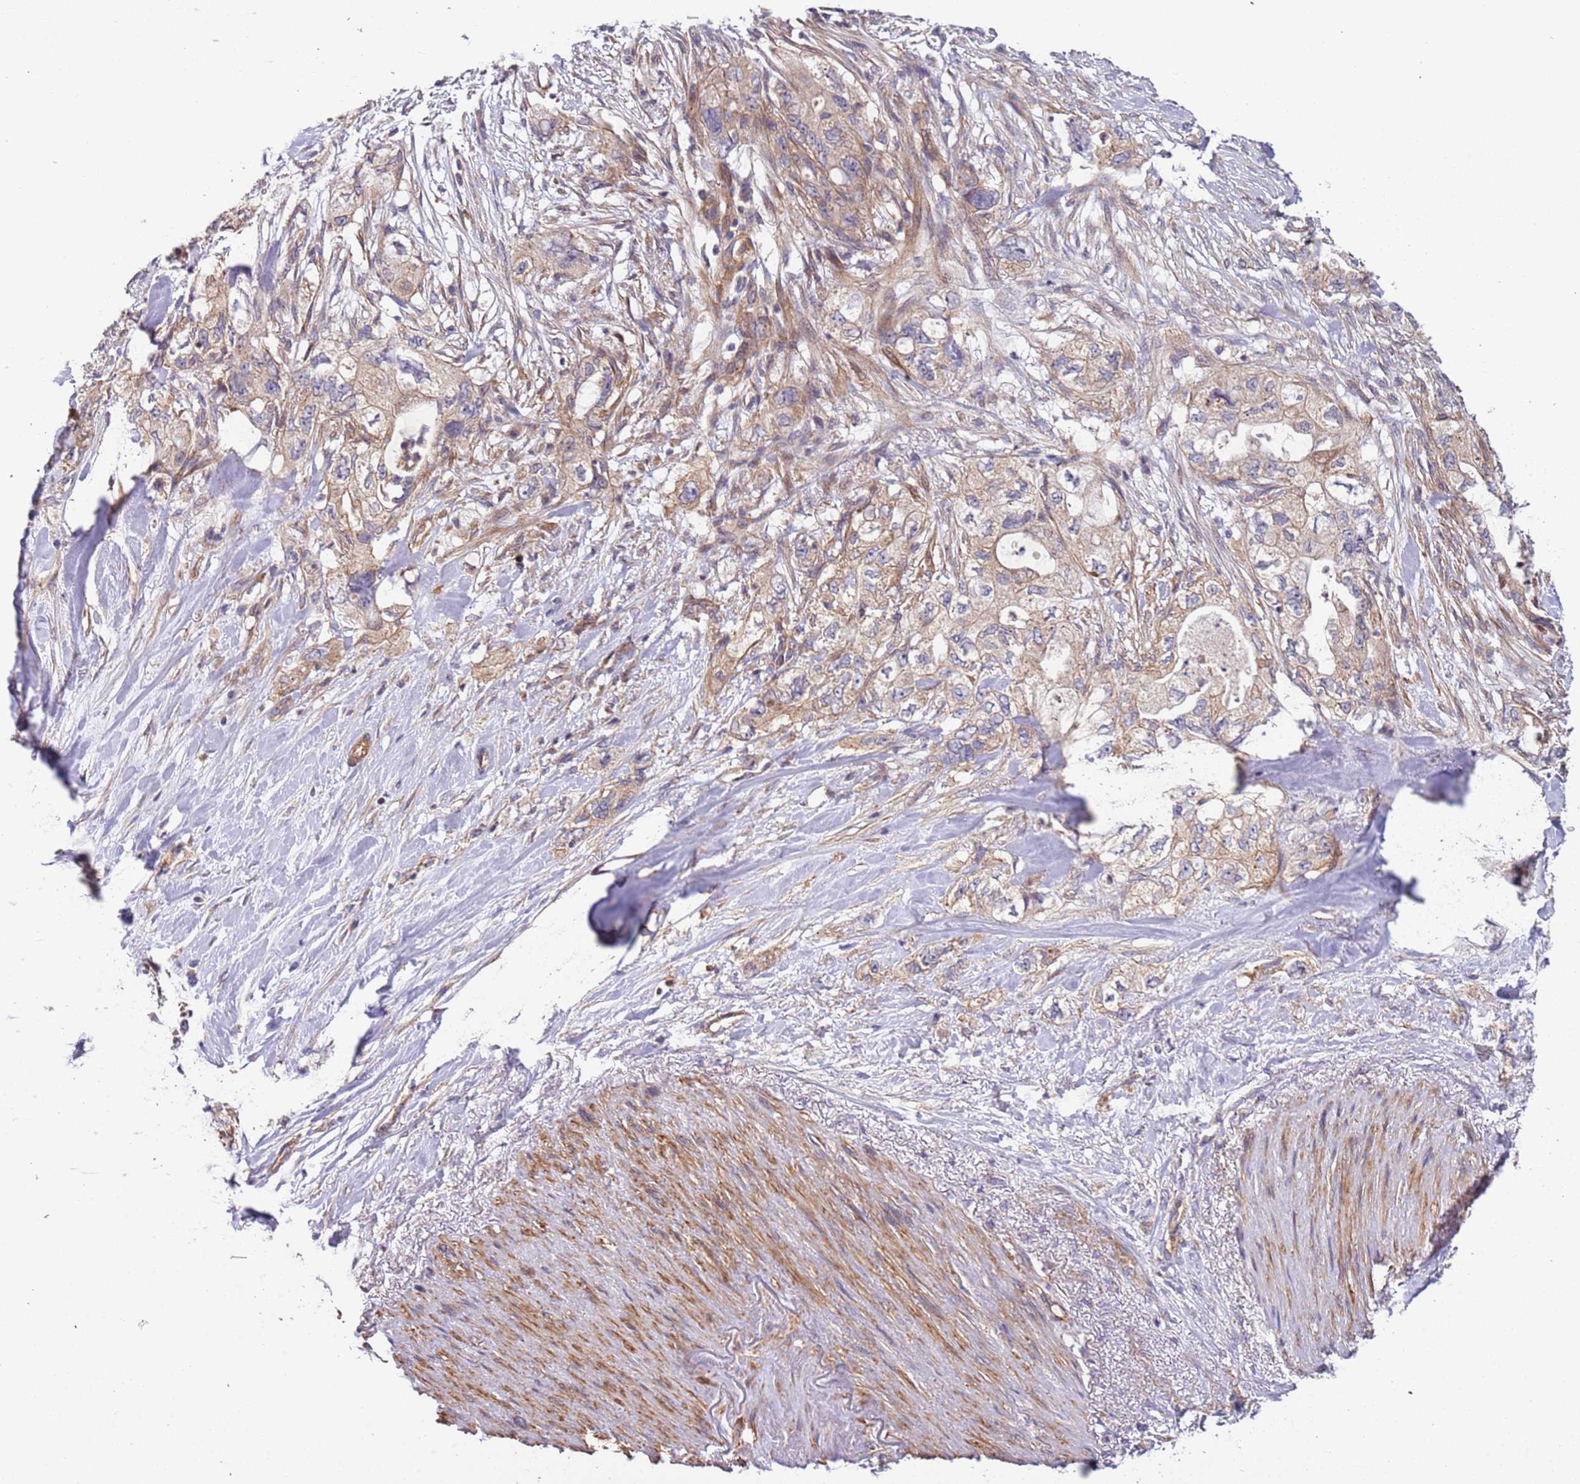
{"staining": {"intensity": "weak", "quantity": ">75%", "location": "cytoplasmic/membranous"}, "tissue": "pancreatic cancer", "cell_type": "Tumor cells", "image_type": "cancer", "snomed": [{"axis": "morphology", "description": "Adenocarcinoma, NOS"}, {"axis": "topography", "description": "Pancreas"}], "caption": "Immunohistochemistry (DAB (3,3'-diaminobenzidine)) staining of pancreatic cancer (adenocarcinoma) shows weak cytoplasmic/membranous protein positivity in about >75% of tumor cells.", "gene": "LAMB4", "patient": {"sex": "female", "age": 73}}